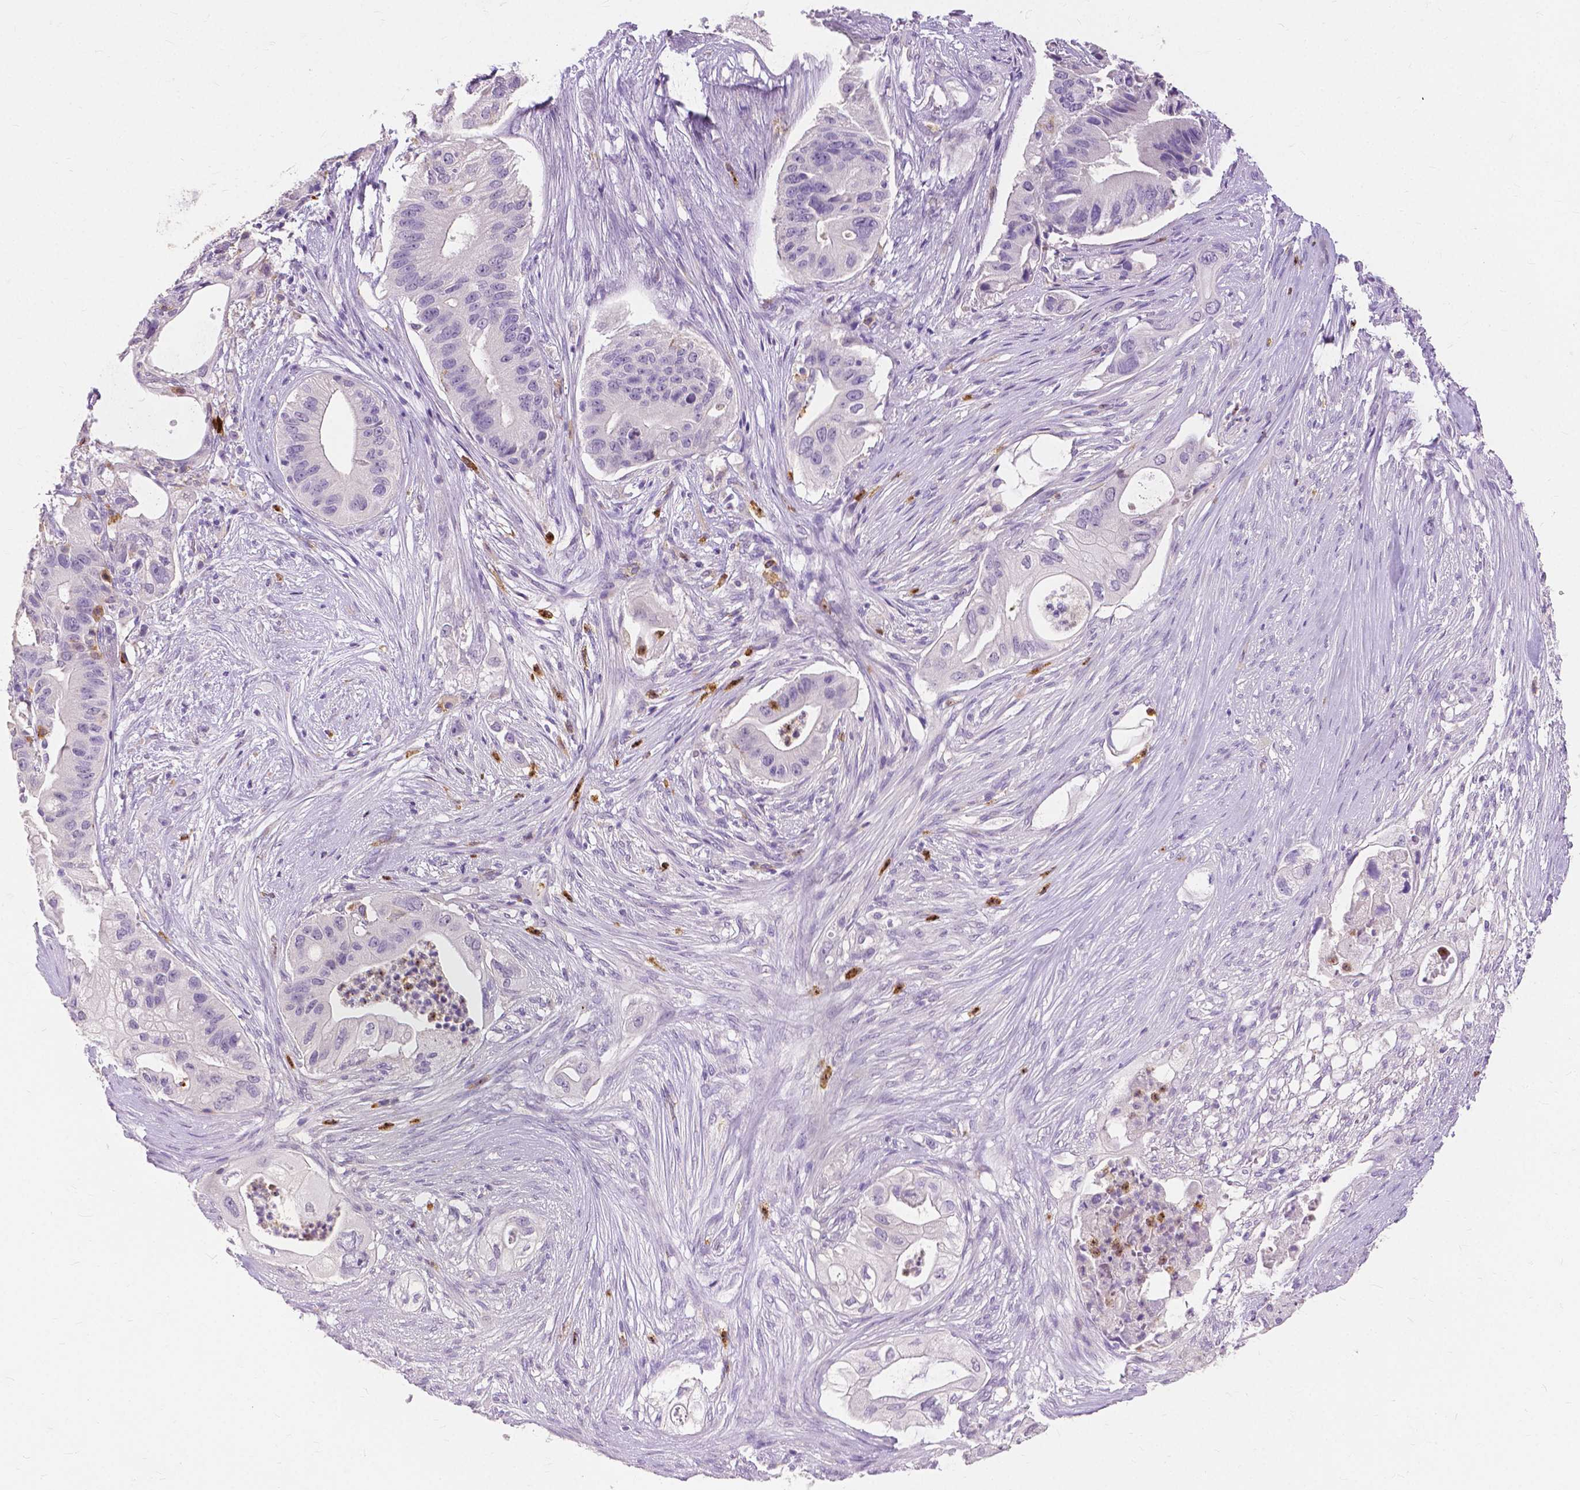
{"staining": {"intensity": "negative", "quantity": "none", "location": "none"}, "tissue": "pancreatic cancer", "cell_type": "Tumor cells", "image_type": "cancer", "snomed": [{"axis": "morphology", "description": "Adenocarcinoma, NOS"}, {"axis": "topography", "description": "Pancreas"}], "caption": "A histopathology image of human pancreatic cancer is negative for staining in tumor cells.", "gene": "CXCR2", "patient": {"sex": "female", "age": 72}}